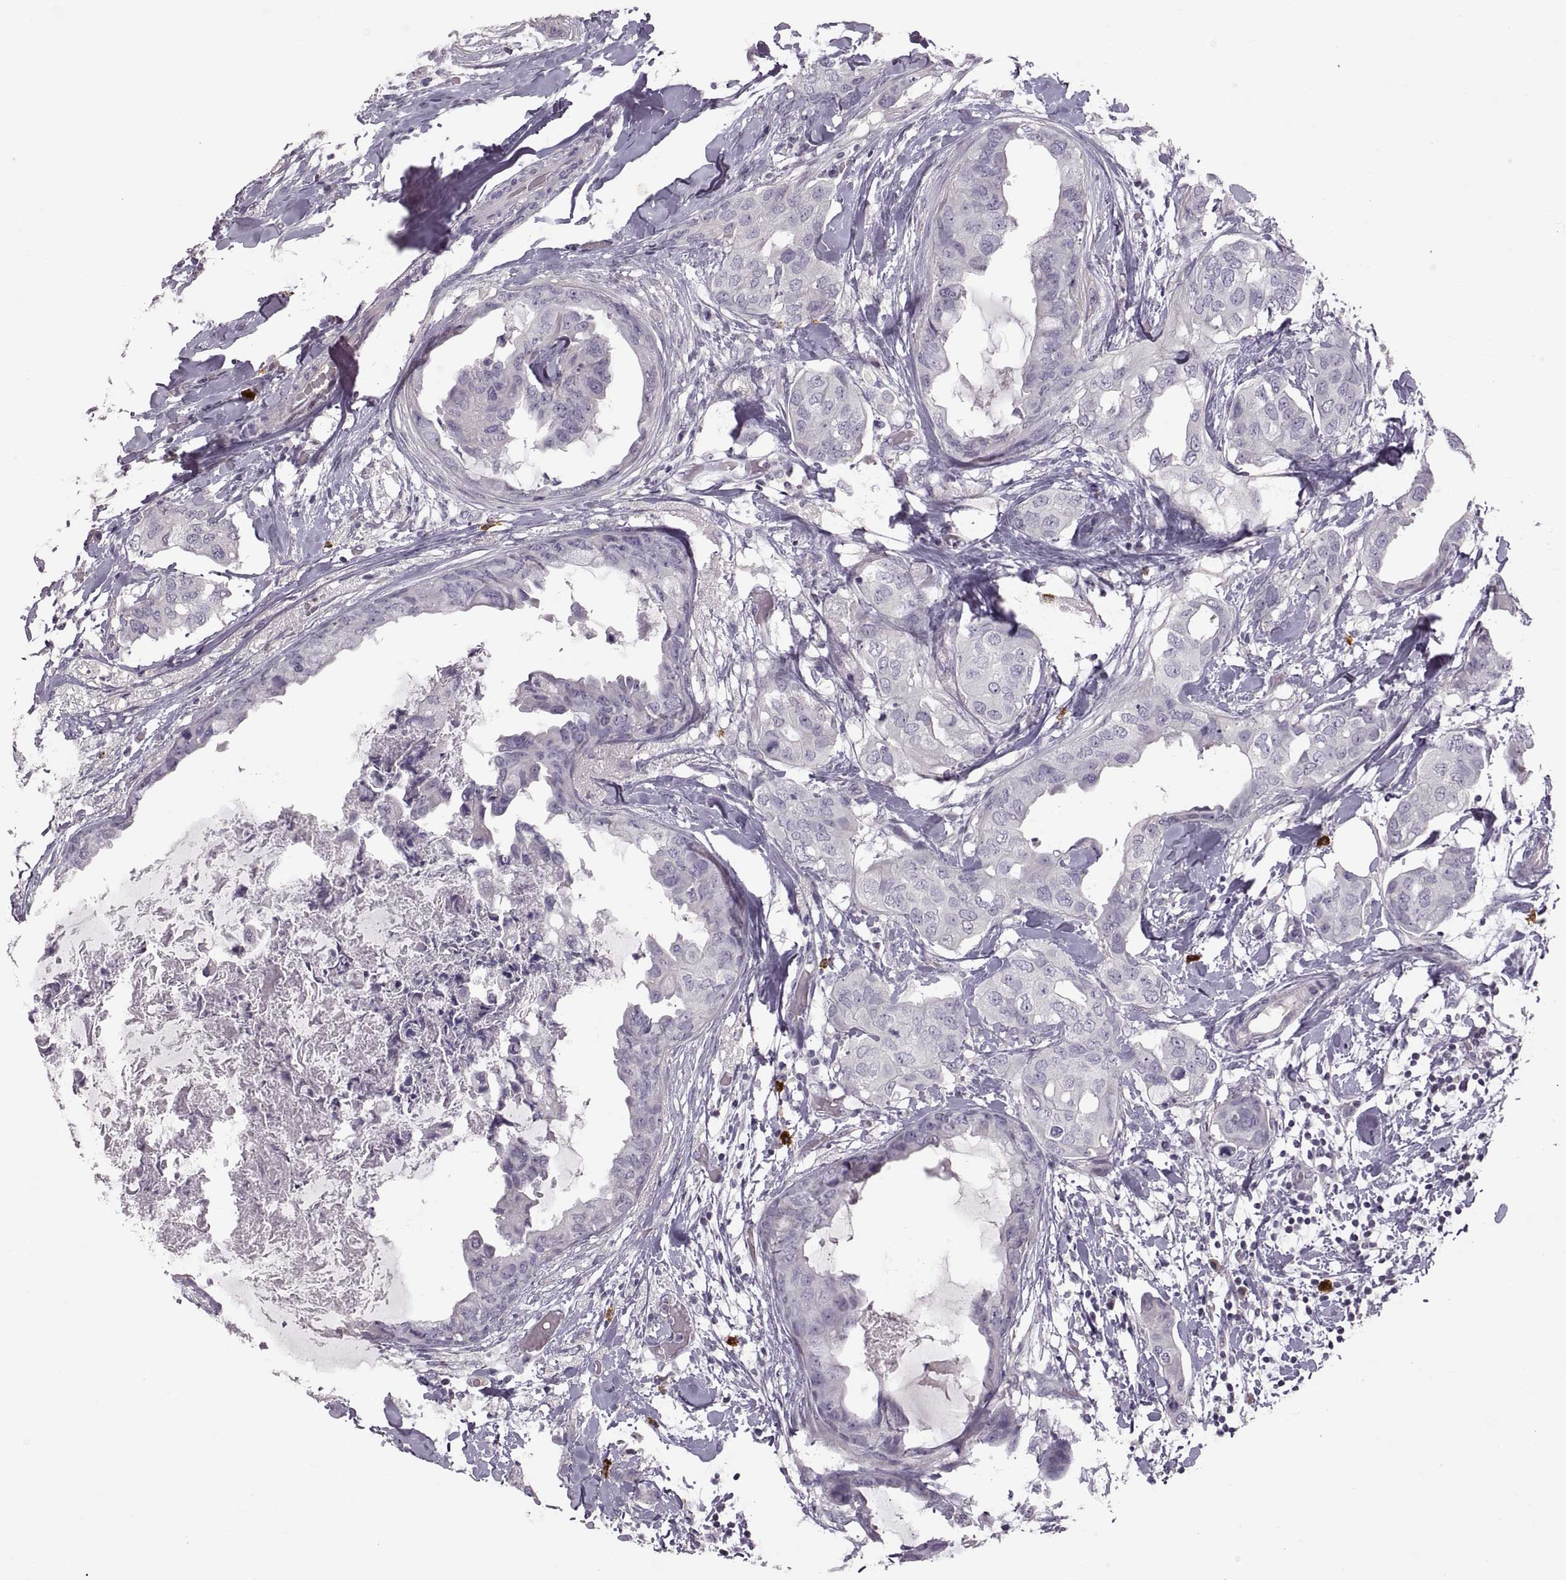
{"staining": {"intensity": "negative", "quantity": "none", "location": "none"}, "tissue": "breast cancer", "cell_type": "Tumor cells", "image_type": "cancer", "snomed": [{"axis": "morphology", "description": "Normal tissue, NOS"}, {"axis": "morphology", "description": "Duct carcinoma"}, {"axis": "topography", "description": "Breast"}], "caption": "Immunohistochemical staining of human breast cancer (infiltrating ductal carcinoma) shows no significant positivity in tumor cells.", "gene": "WFDC8", "patient": {"sex": "female", "age": 40}}